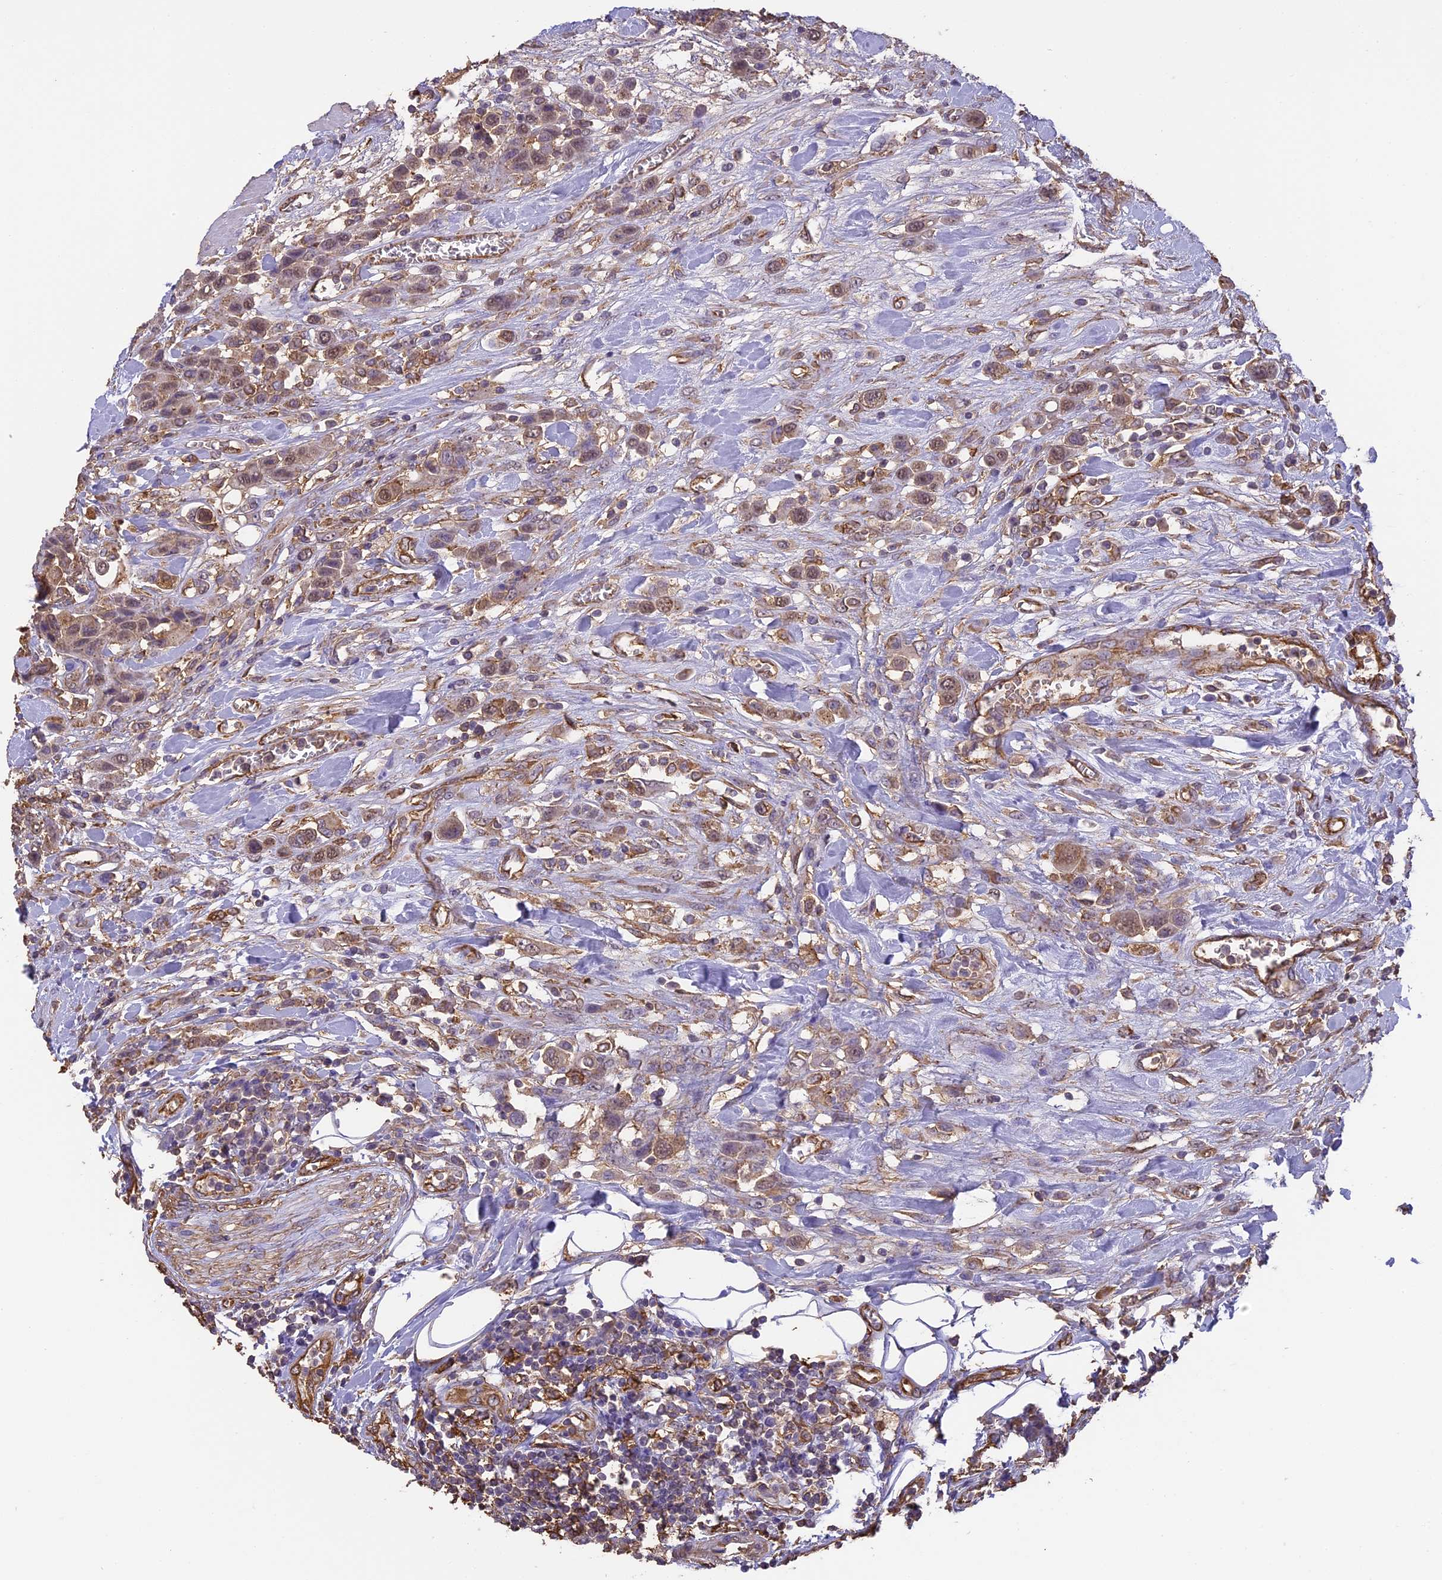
{"staining": {"intensity": "moderate", "quantity": ">75%", "location": "cytoplasmic/membranous,nuclear"}, "tissue": "urothelial cancer", "cell_type": "Tumor cells", "image_type": "cancer", "snomed": [{"axis": "morphology", "description": "Urothelial carcinoma, High grade"}, {"axis": "topography", "description": "Urinary bladder"}], "caption": "Immunohistochemistry (IHC) micrograph of neoplastic tissue: urothelial cancer stained using immunohistochemistry (IHC) reveals medium levels of moderate protein expression localized specifically in the cytoplasmic/membranous and nuclear of tumor cells, appearing as a cytoplasmic/membranous and nuclear brown color.", "gene": "ARHGAP19", "patient": {"sex": "male", "age": 50}}